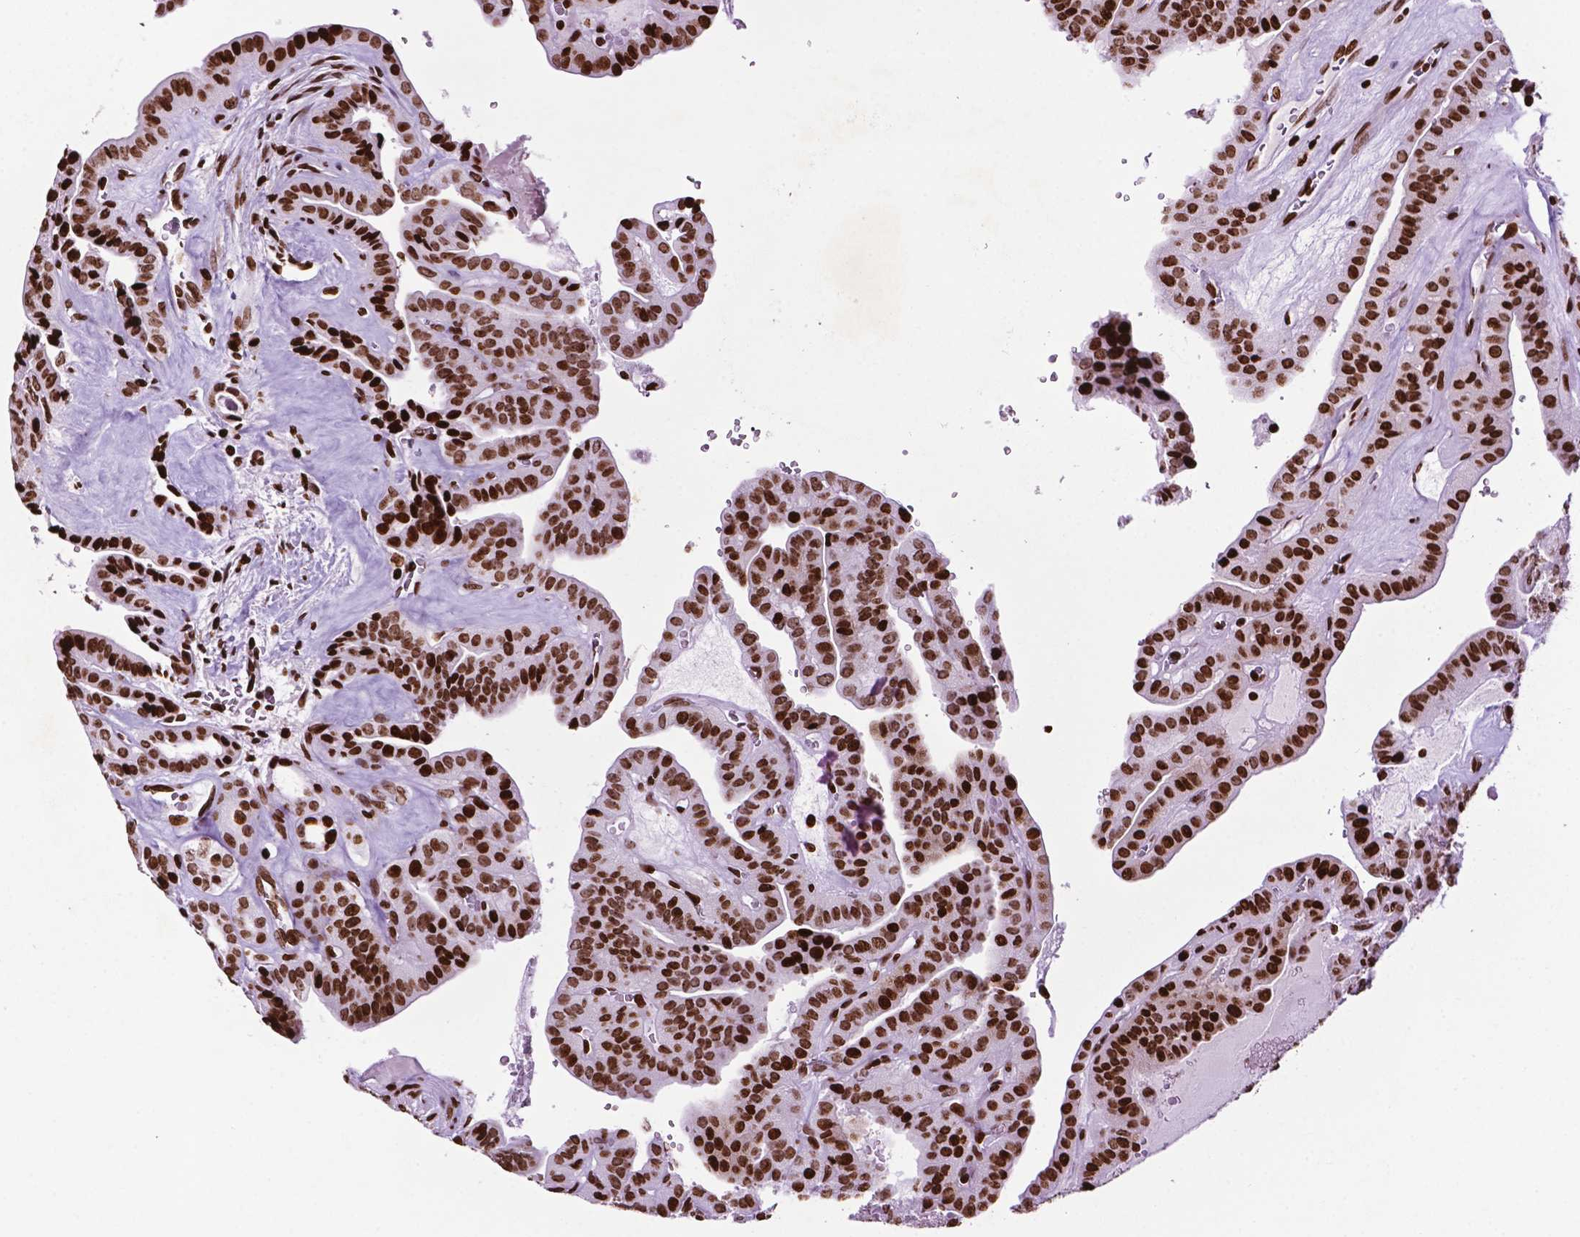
{"staining": {"intensity": "strong", "quantity": ">75%", "location": "nuclear"}, "tissue": "thyroid cancer", "cell_type": "Tumor cells", "image_type": "cancer", "snomed": [{"axis": "morphology", "description": "Papillary adenocarcinoma, NOS"}, {"axis": "topography", "description": "Thyroid gland"}], "caption": "Immunohistochemistry (IHC) histopathology image of neoplastic tissue: human papillary adenocarcinoma (thyroid) stained using immunohistochemistry shows high levels of strong protein expression localized specifically in the nuclear of tumor cells, appearing as a nuclear brown color.", "gene": "TMEM250", "patient": {"sex": "male", "age": 52}}